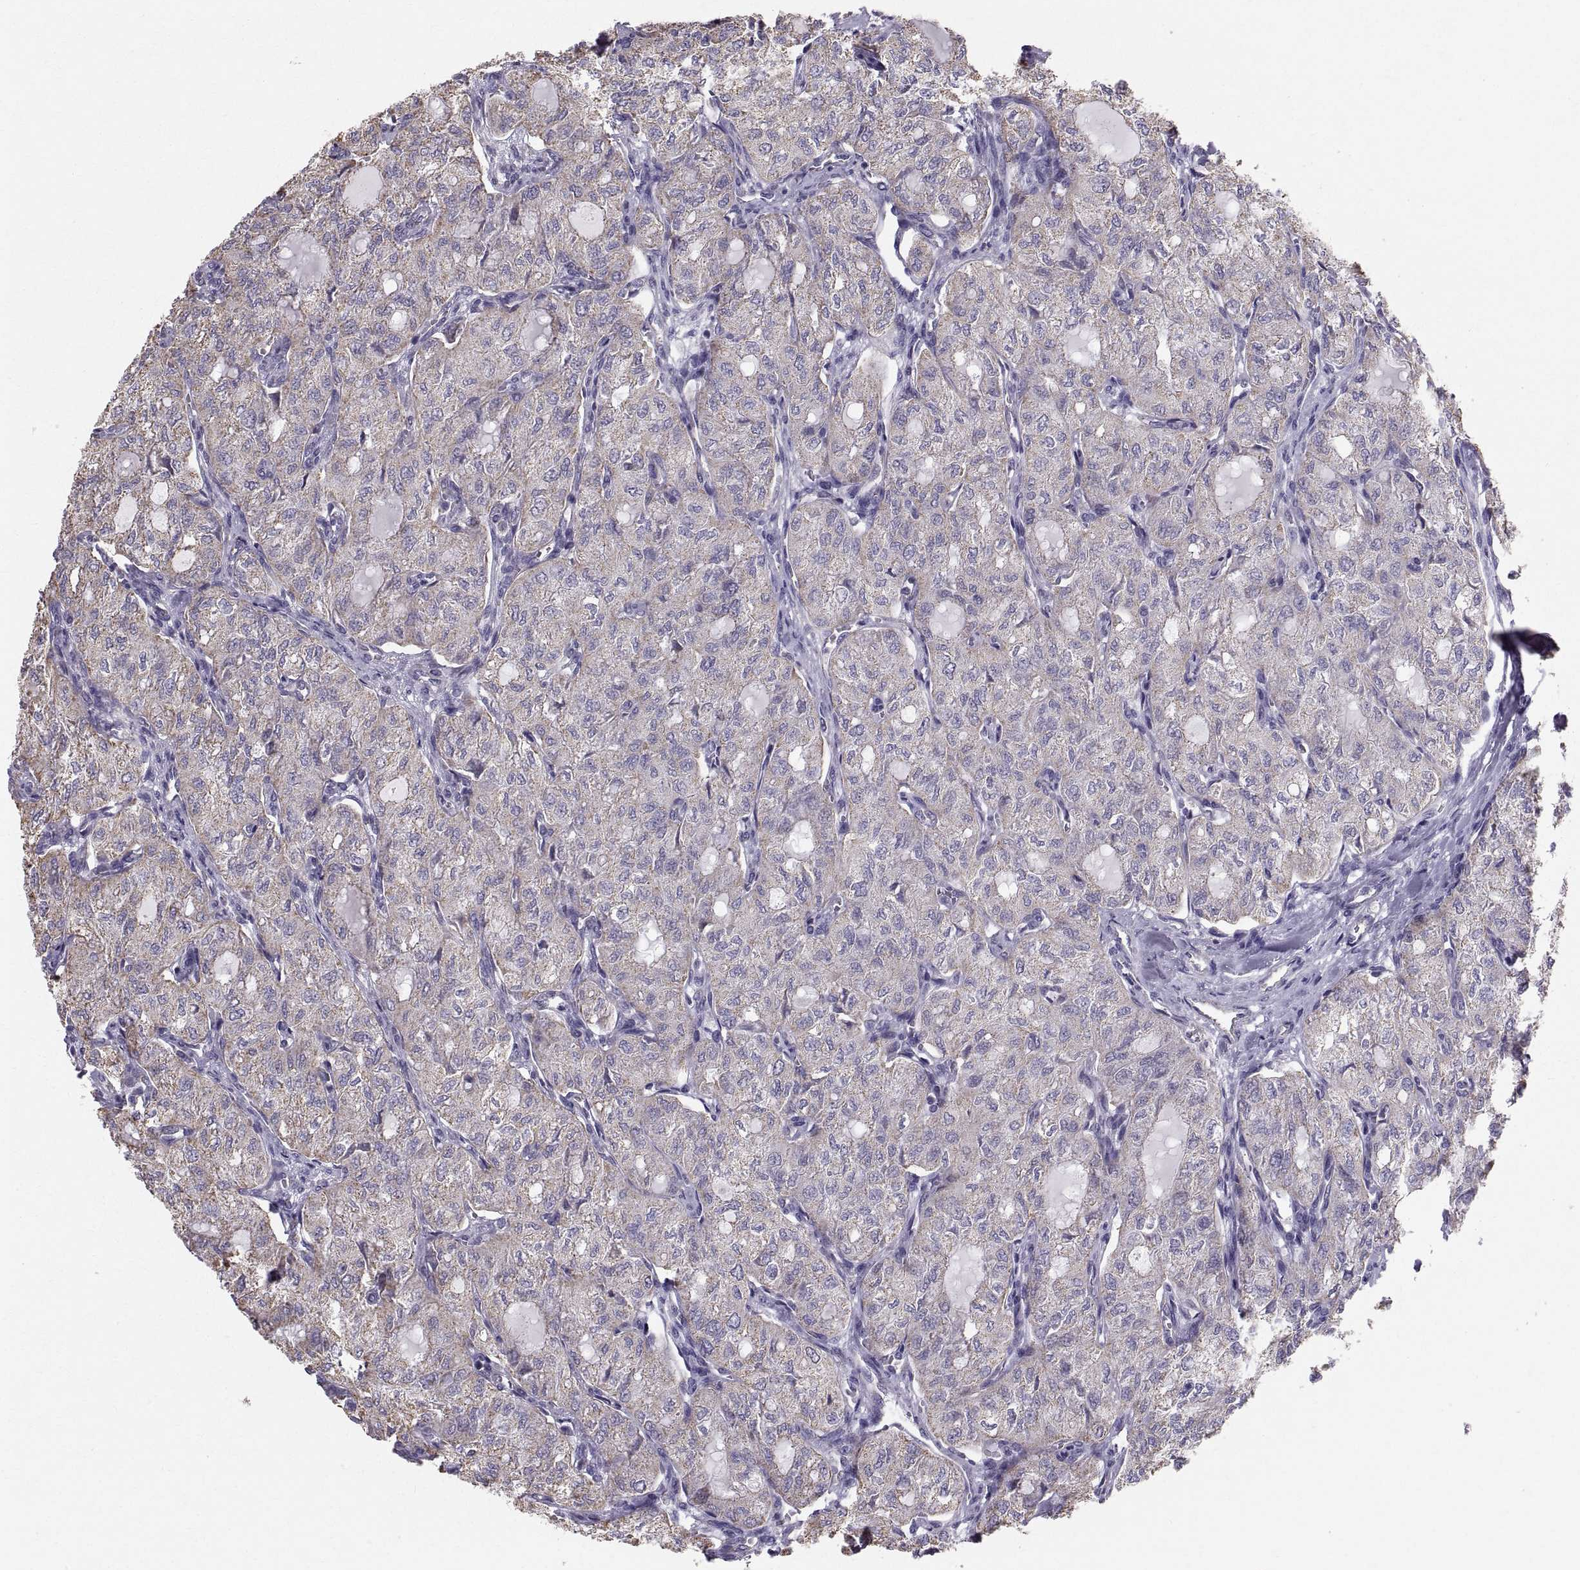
{"staining": {"intensity": "weak", "quantity": ">75%", "location": "cytoplasmic/membranous"}, "tissue": "thyroid cancer", "cell_type": "Tumor cells", "image_type": "cancer", "snomed": [{"axis": "morphology", "description": "Follicular adenoma carcinoma, NOS"}, {"axis": "topography", "description": "Thyroid gland"}], "caption": "IHC staining of thyroid follicular adenoma carcinoma, which demonstrates low levels of weak cytoplasmic/membranous staining in about >75% of tumor cells indicating weak cytoplasmic/membranous protein positivity. The staining was performed using DAB (brown) for protein detection and nuclei were counterstained in hematoxylin (blue).", "gene": "STMND1", "patient": {"sex": "male", "age": 75}}